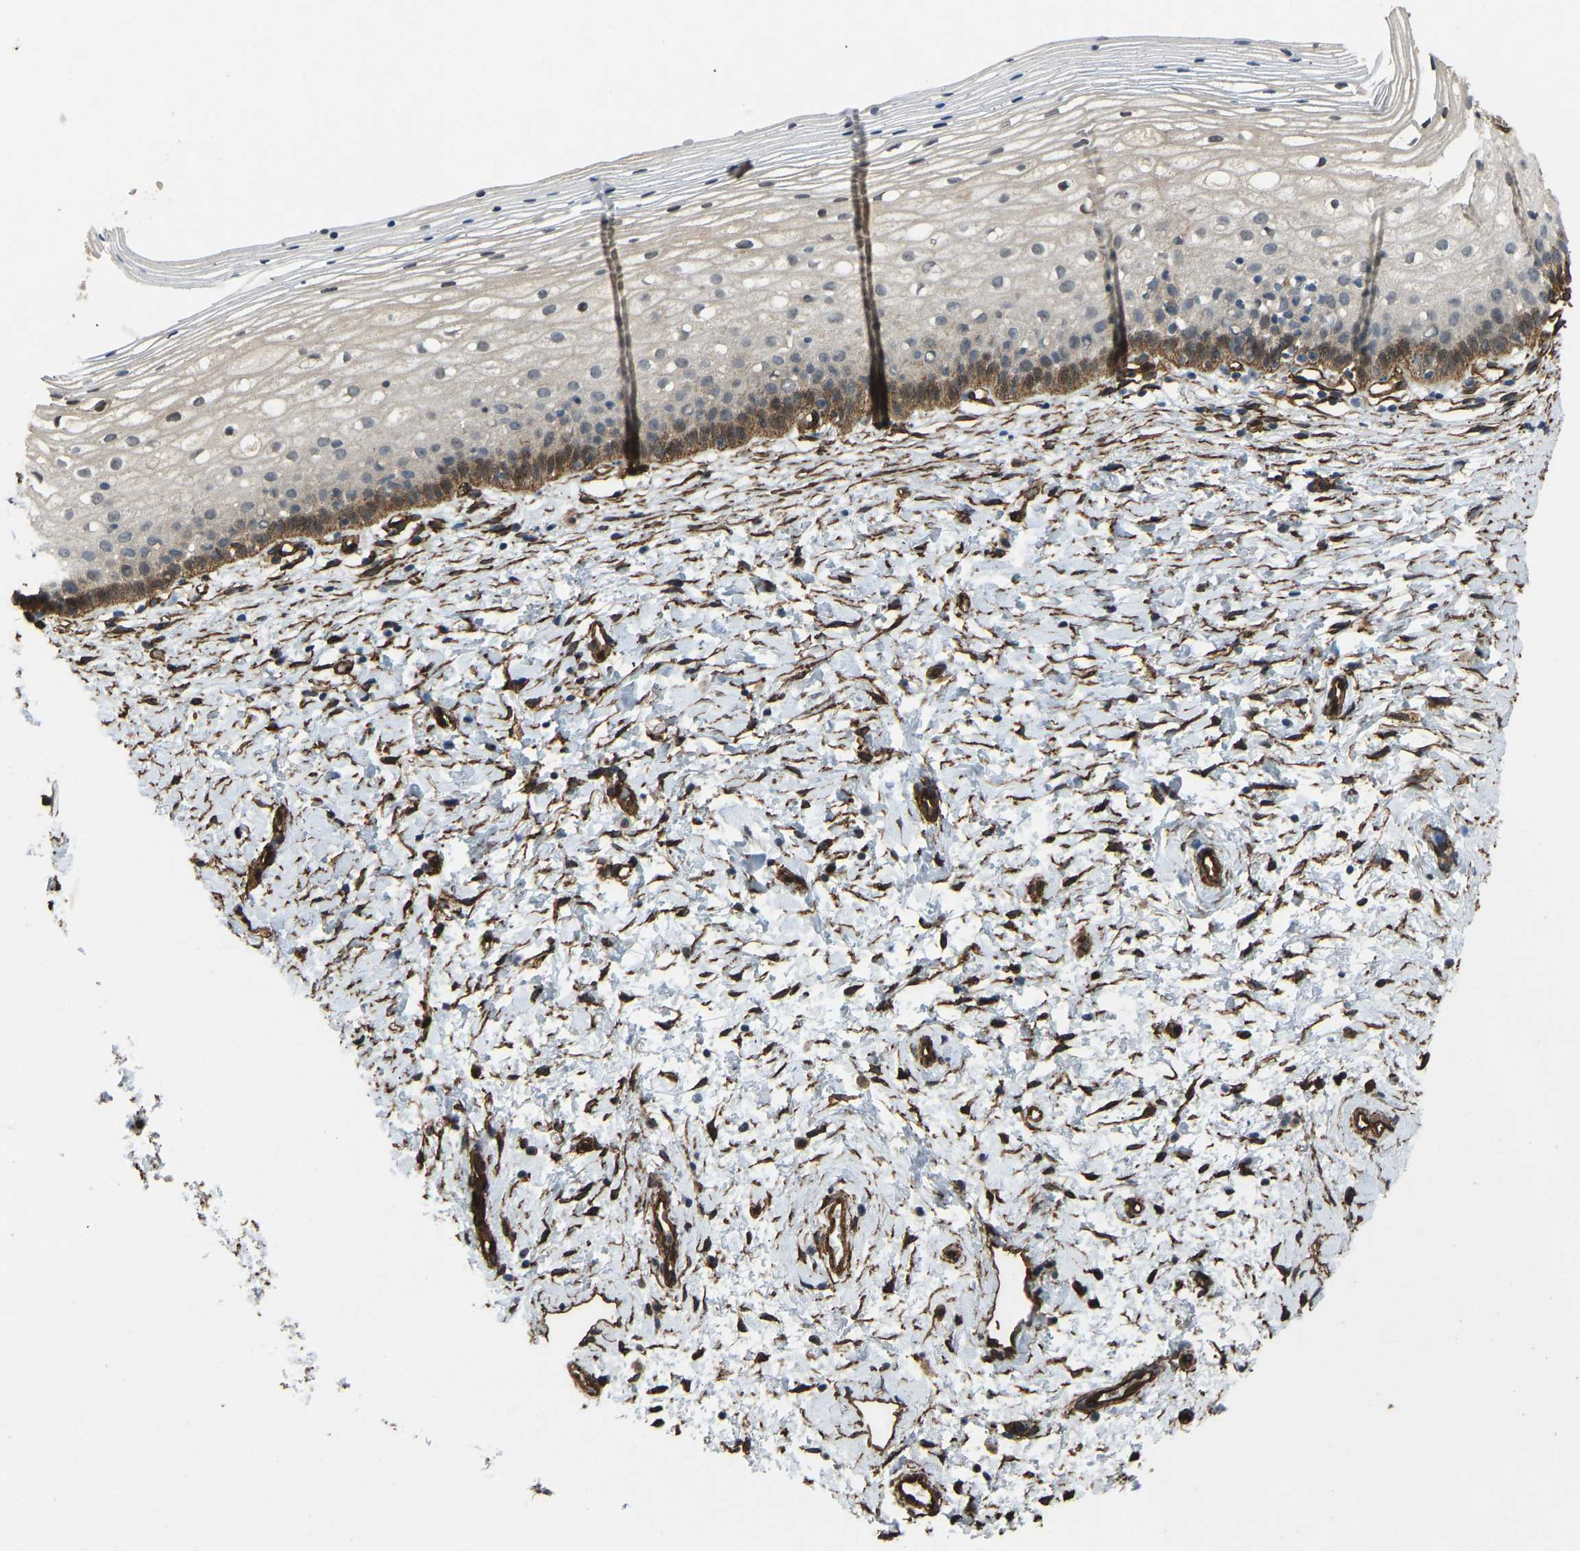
{"staining": {"intensity": "moderate", "quantity": "<25%", "location": "cytoplasmic/membranous"}, "tissue": "cervix", "cell_type": "Squamous epithelial cells", "image_type": "normal", "snomed": [{"axis": "morphology", "description": "Normal tissue, NOS"}, {"axis": "topography", "description": "Cervix"}], "caption": "Immunohistochemical staining of normal human cervix reveals low levels of moderate cytoplasmic/membranous expression in approximately <25% of squamous epithelial cells.", "gene": "NMB", "patient": {"sex": "female", "age": 72}}